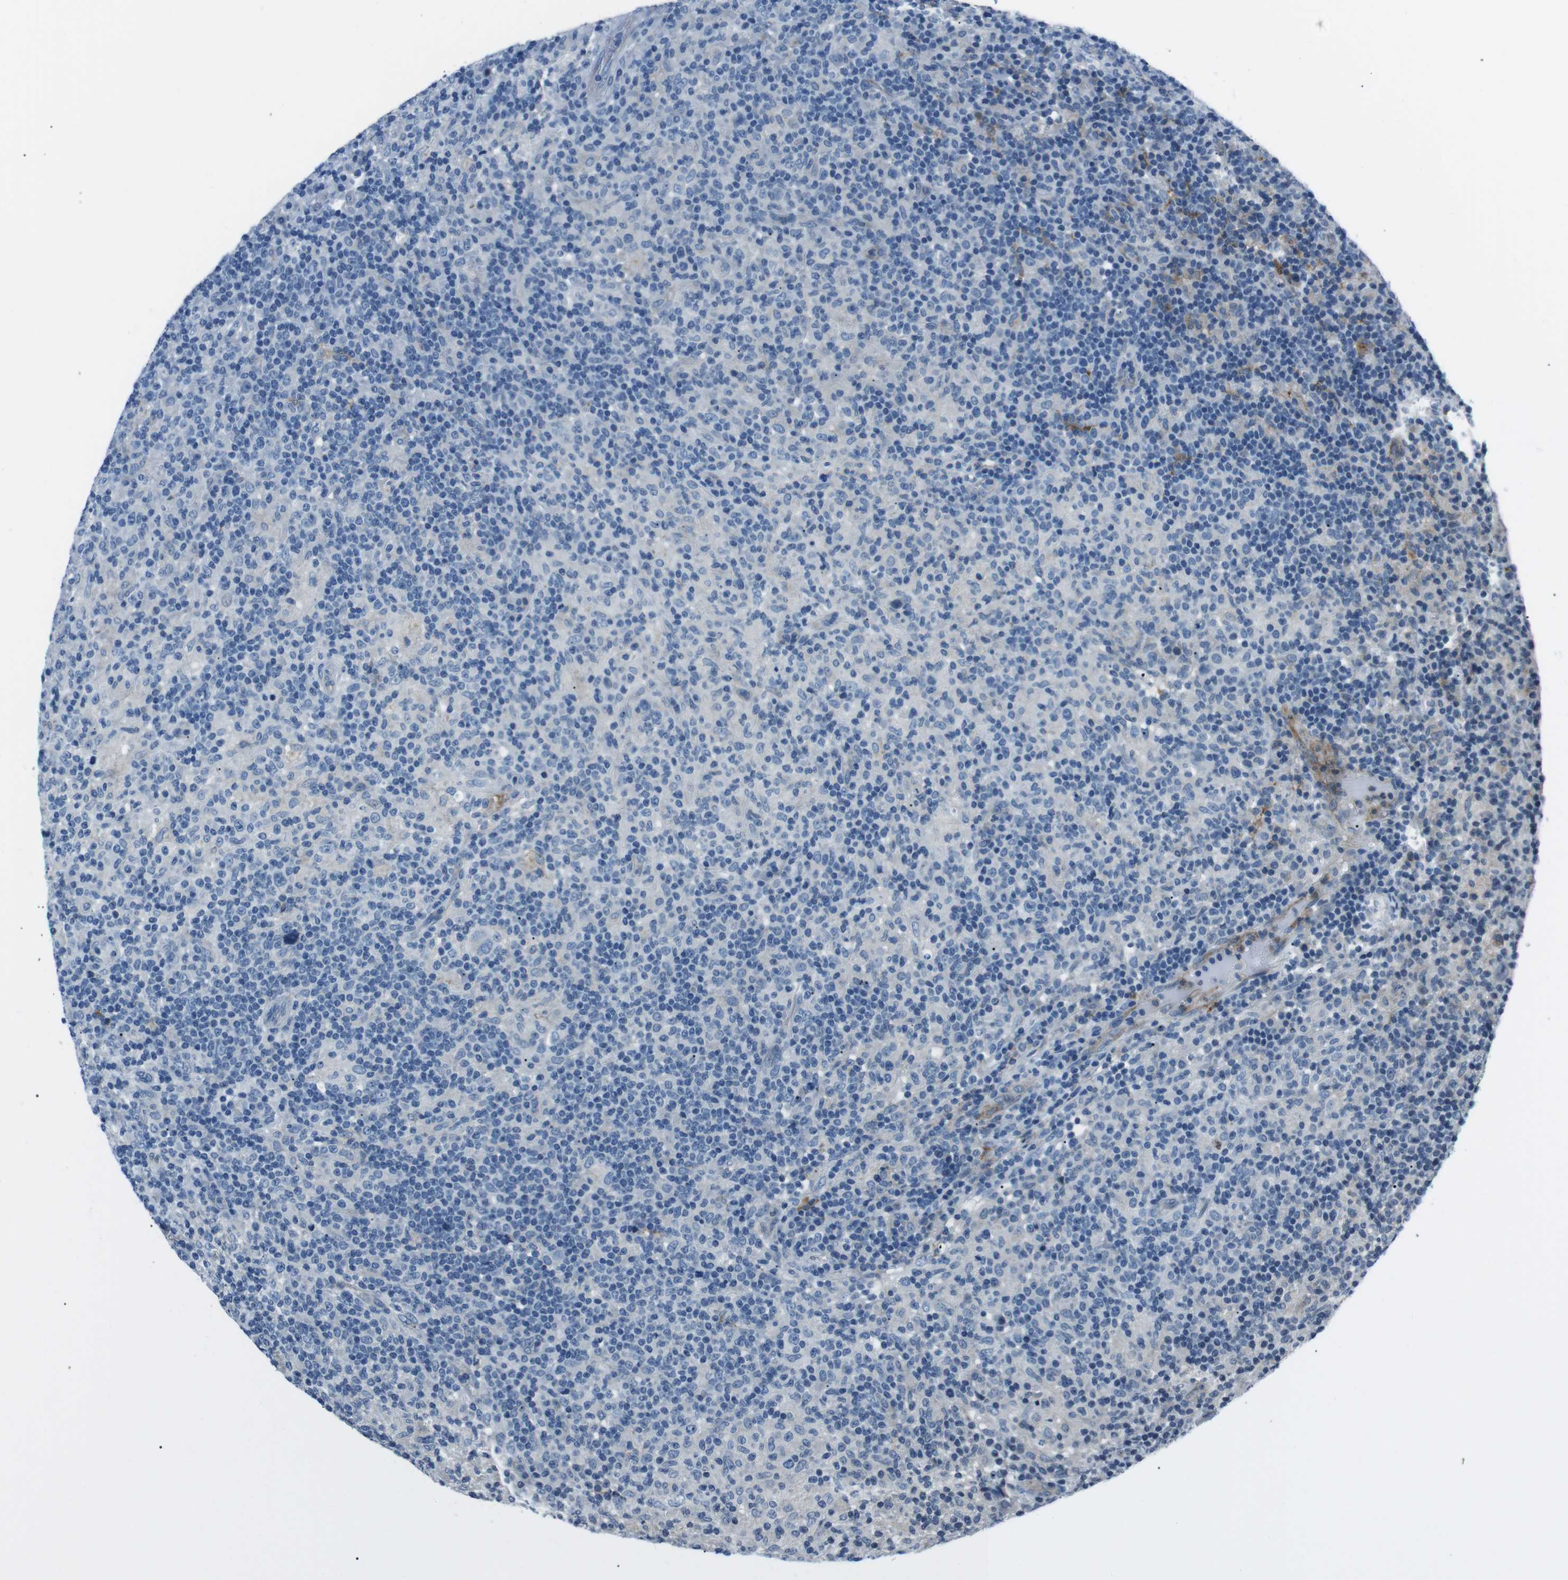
{"staining": {"intensity": "negative", "quantity": "none", "location": "none"}, "tissue": "lymphoma", "cell_type": "Tumor cells", "image_type": "cancer", "snomed": [{"axis": "morphology", "description": "Hodgkin's disease, NOS"}, {"axis": "topography", "description": "Lymph node"}], "caption": "Immunohistochemistry of lymphoma displays no positivity in tumor cells.", "gene": "CSF2RA", "patient": {"sex": "male", "age": 70}}